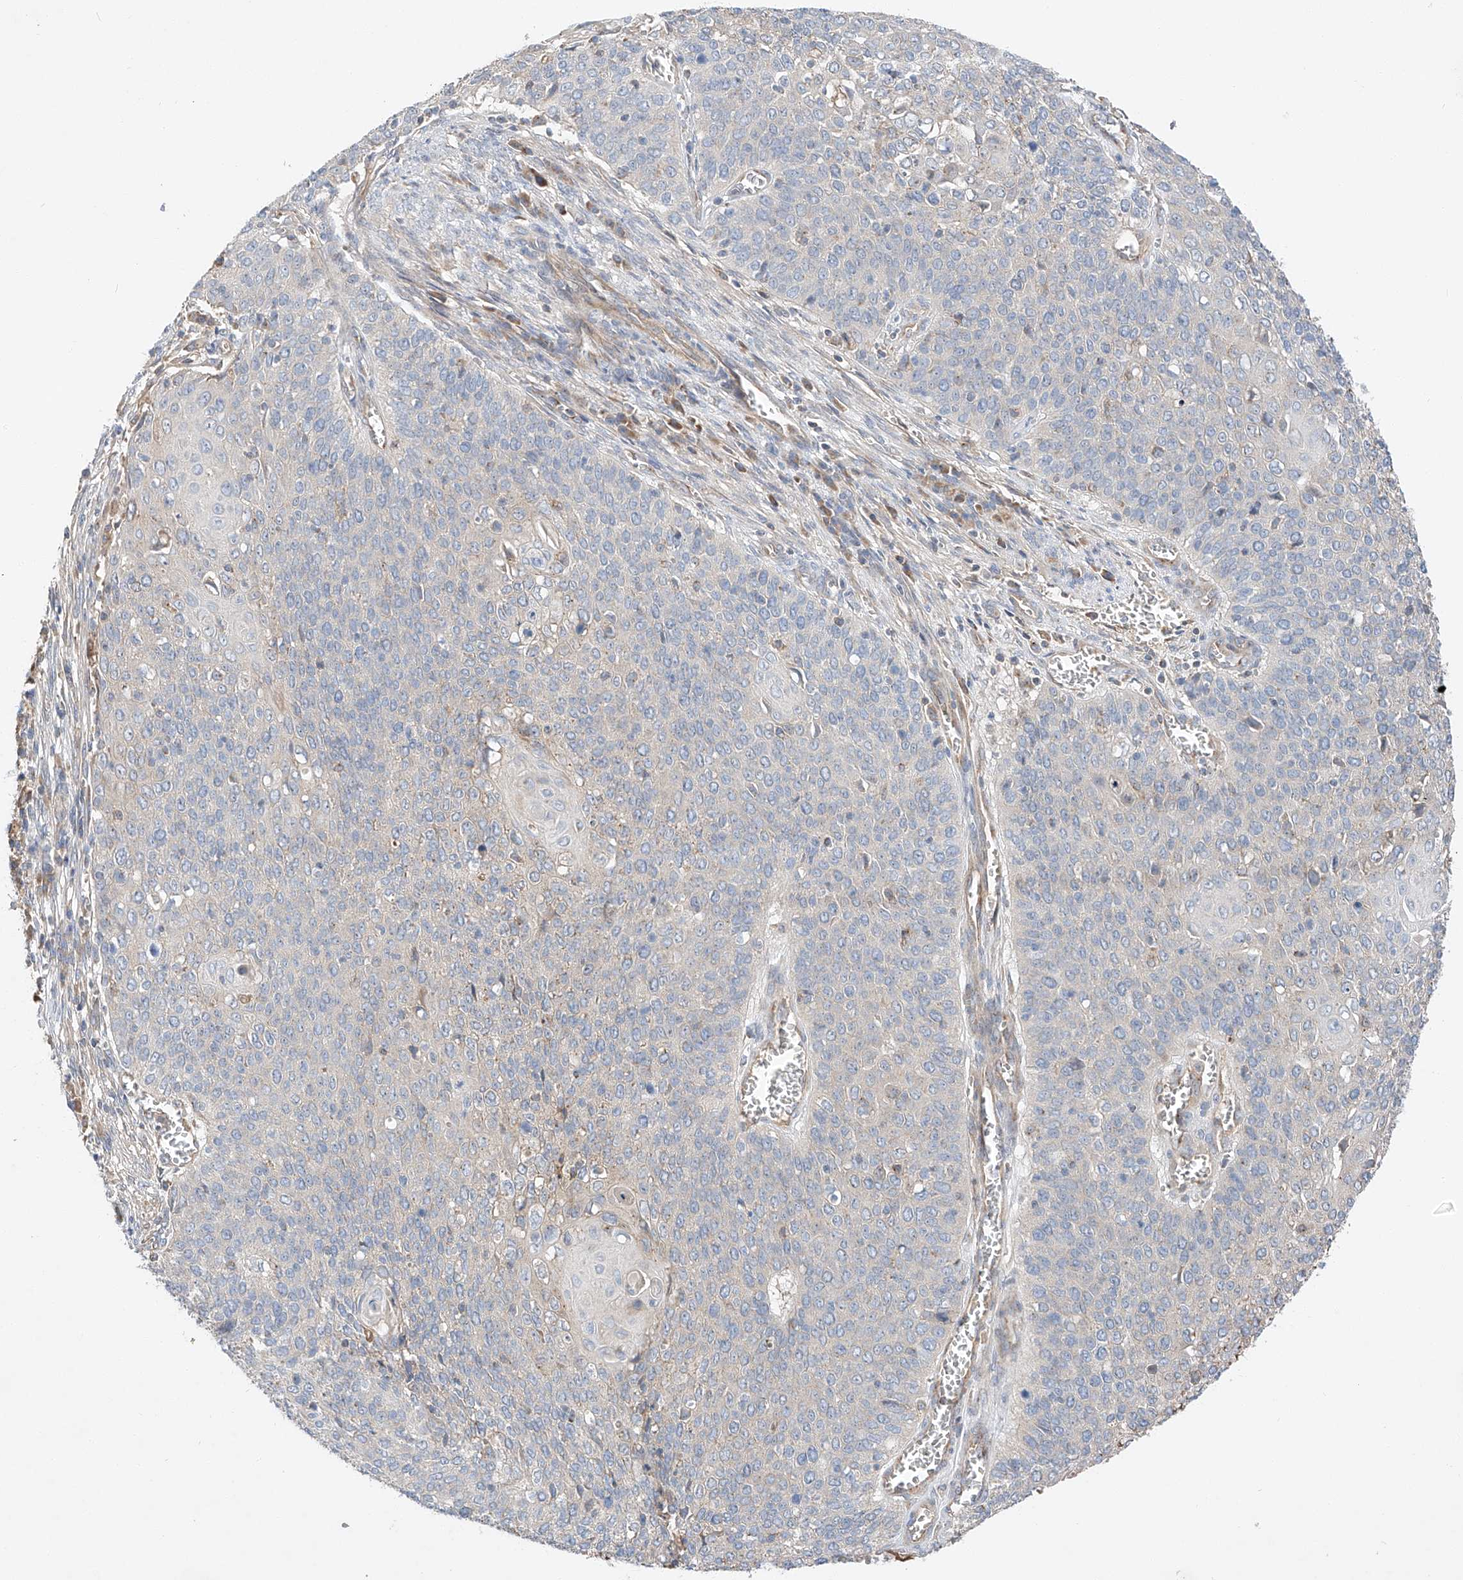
{"staining": {"intensity": "negative", "quantity": "none", "location": "none"}, "tissue": "cervical cancer", "cell_type": "Tumor cells", "image_type": "cancer", "snomed": [{"axis": "morphology", "description": "Squamous cell carcinoma, NOS"}, {"axis": "topography", "description": "Cervix"}], "caption": "Tumor cells are negative for brown protein staining in cervical squamous cell carcinoma.", "gene": "RUSC1", "patient": {"sex": "female", "age": 39}}